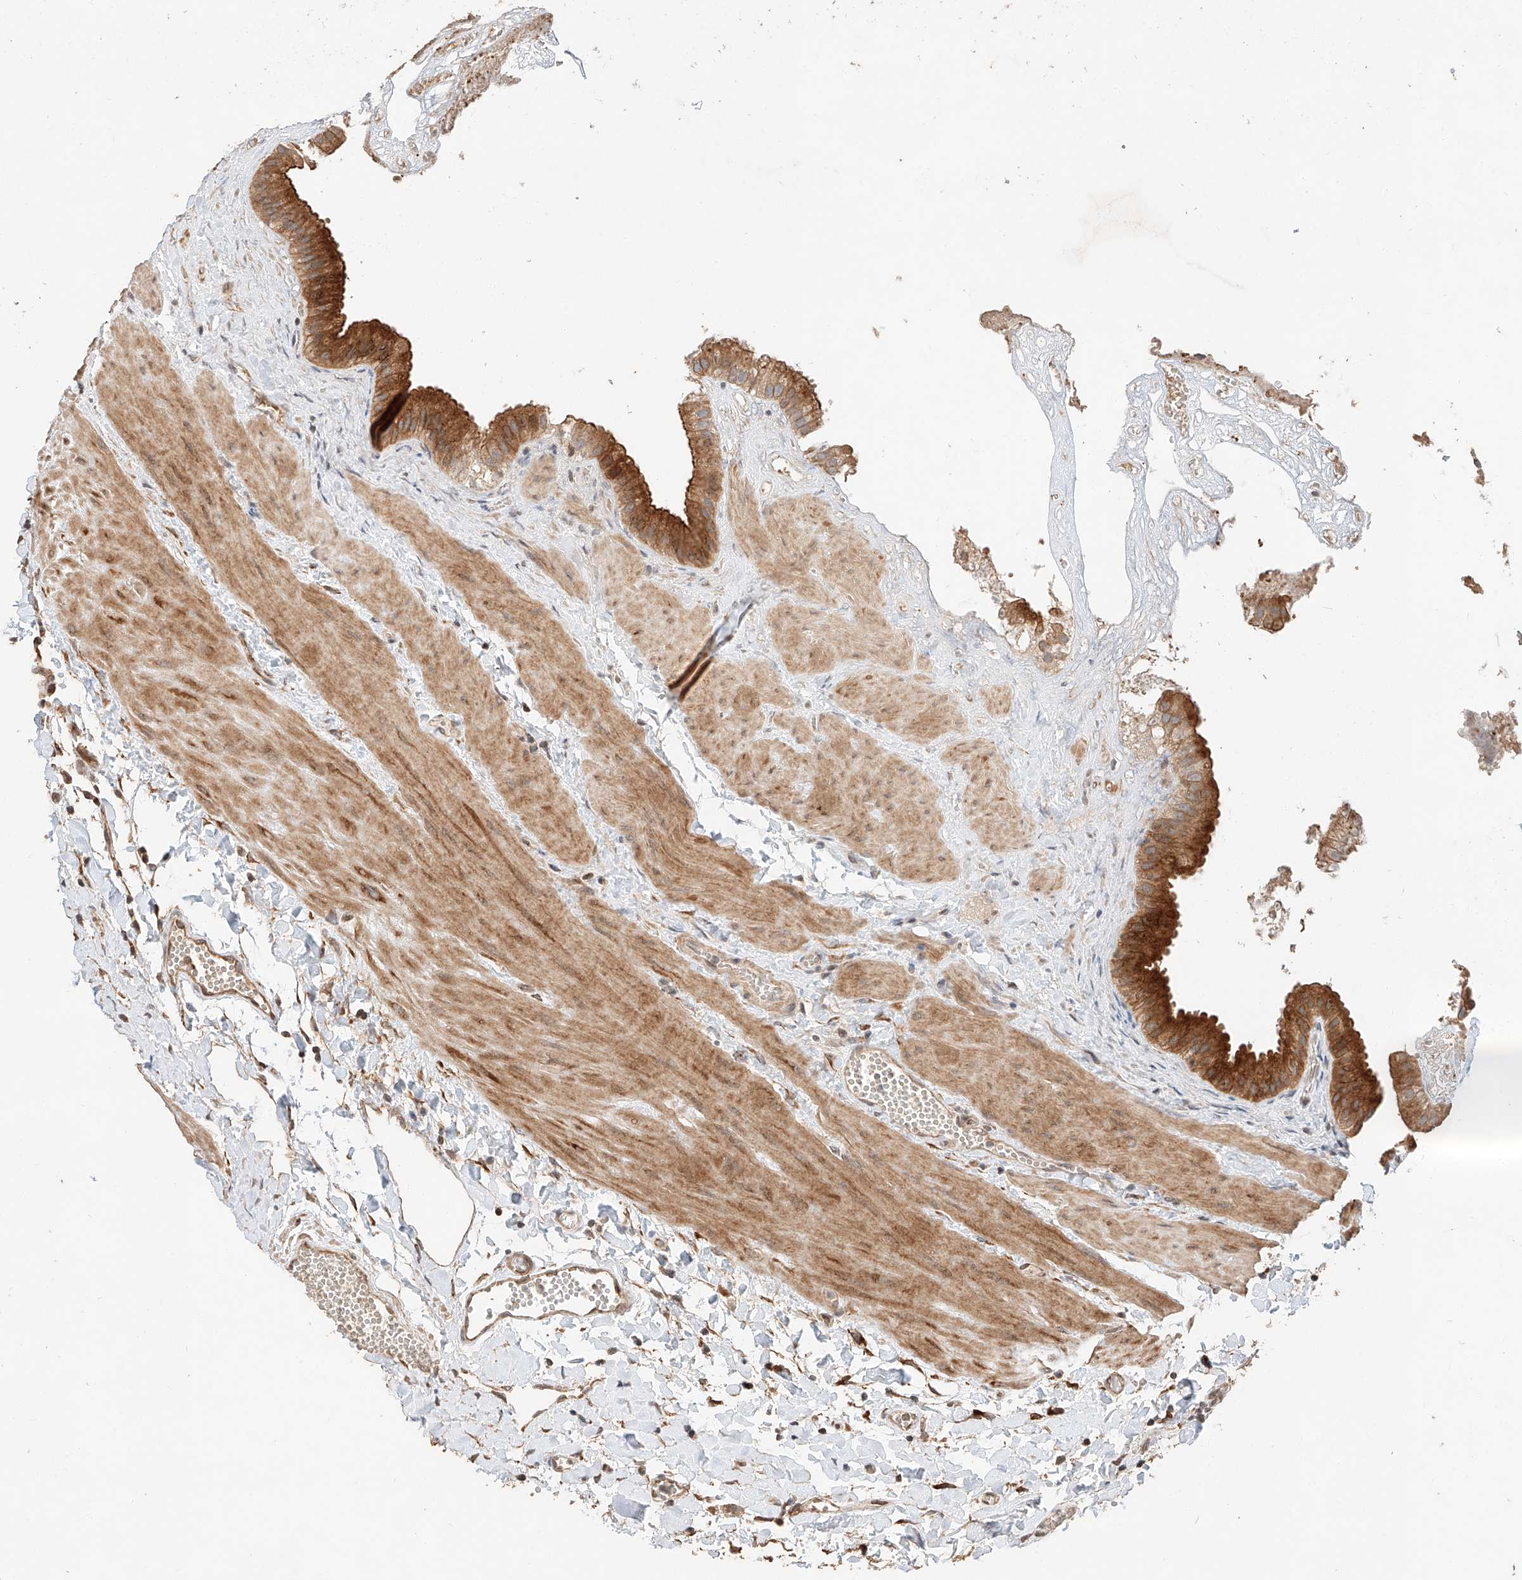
{"staining": {"intensity": "strong", "quantity": ">75%", "location": "cytoplasmic/membranous"}, "tissue": "gallbladder", "cell_type": "Glandular cells", "image_type": "normal", "snomed": [{"axis": "morphology", "description": "Normal tissue, NOS"}, {"axis": "topography", "description": "Gallbladder"}], "caption": "Strong cytoplasmic/membranous protein positivity is identified in about >75% of glandular cells in gallbladder.", "gene": "ZNF84", "patient": {"sex": "male", "age": 55}}